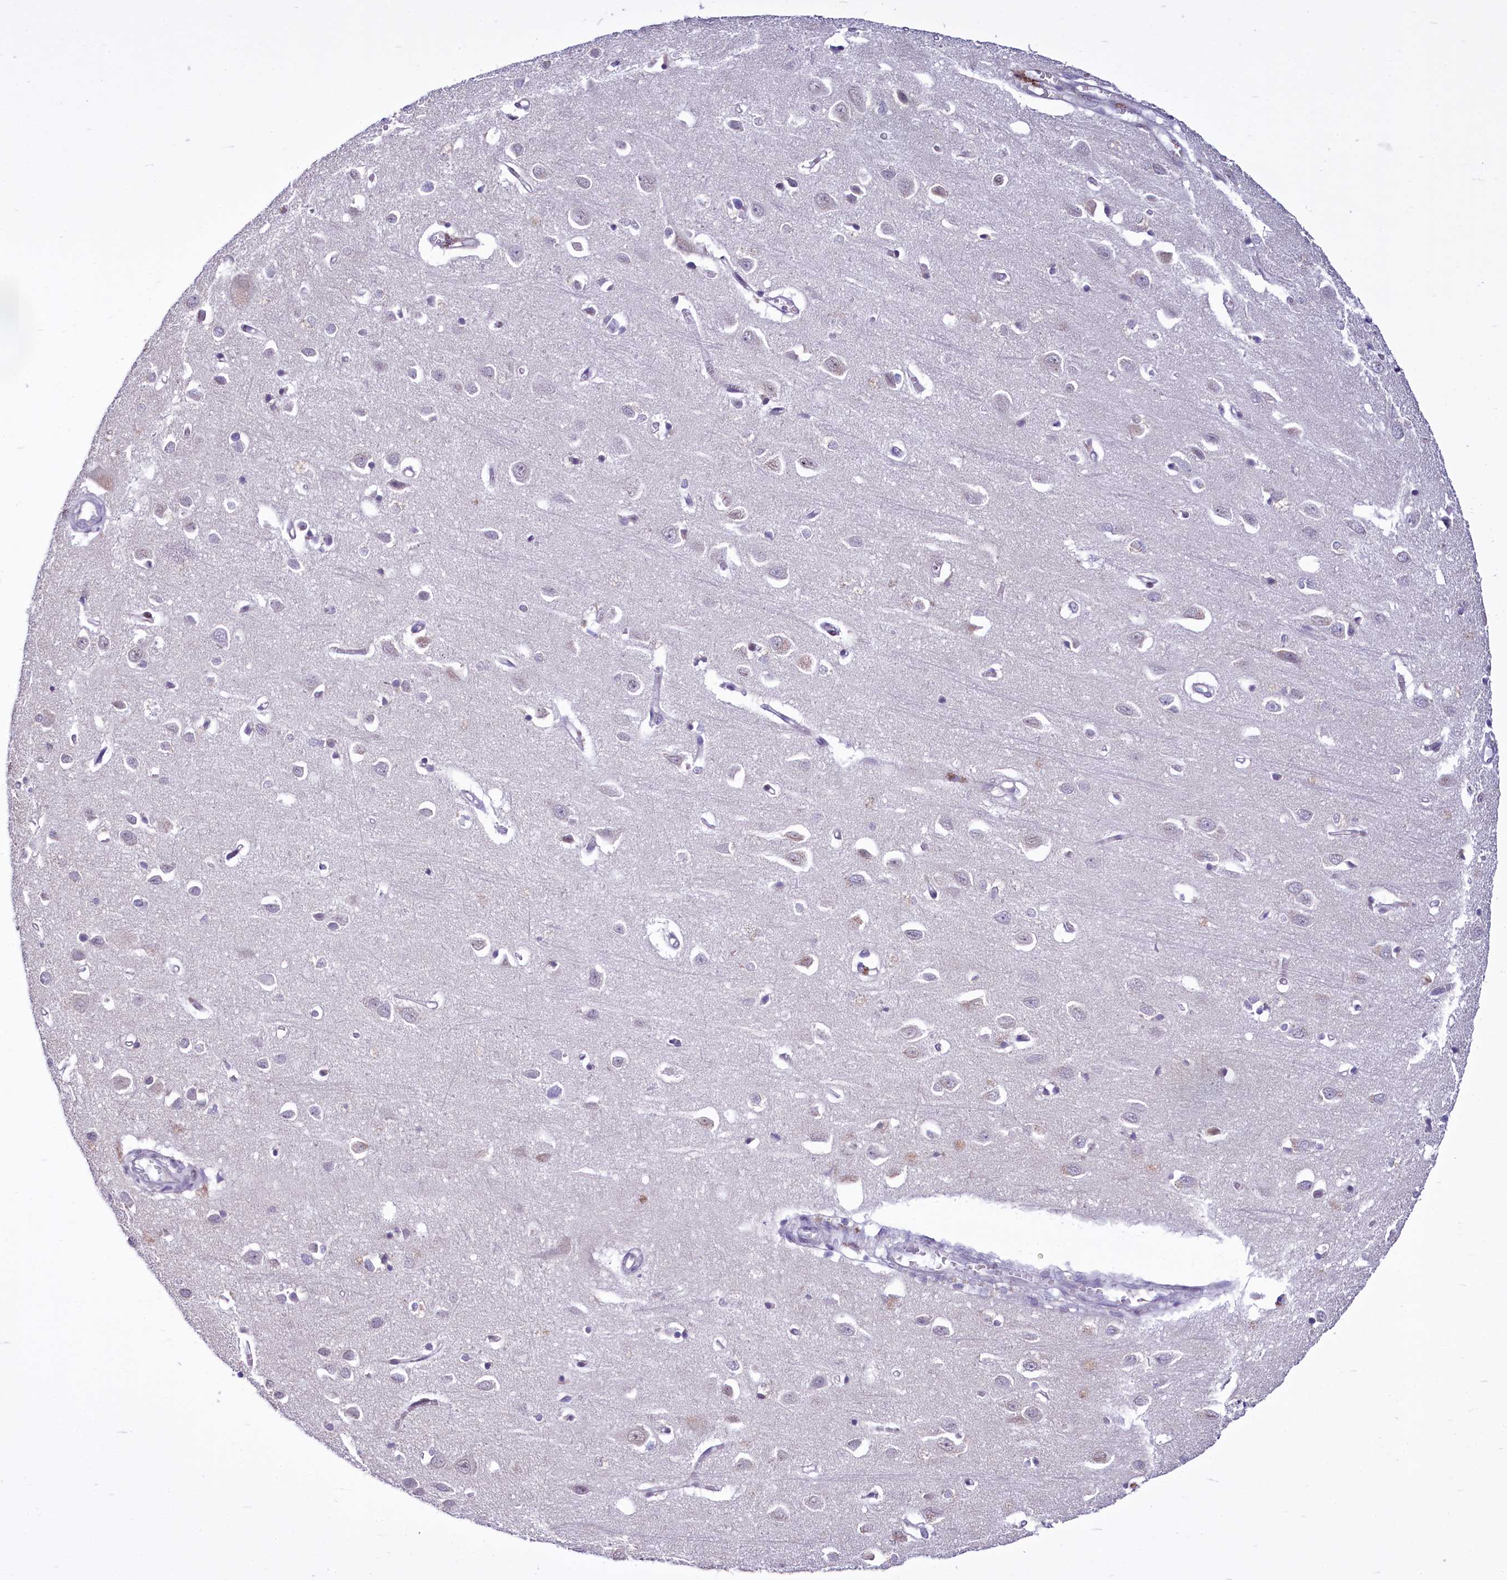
{"staining": {"intensity": "negative", "quantity": "none", "location": "none"}, "tissue": "cerebral cortex", "cell_type": "Endothelial cells", "image_type": "normal", "snomed": [{"axis": "morphology", "description": "Normal tissue, NOS"}, {"axis": "topography", "description": "Cerebral cortex"}], "caption": "IHC of normal cerebral cortex demonstrates no expression in endothelial cells.", "gene": "BANK1", "patient": {"sex": "female", "age": 64}}